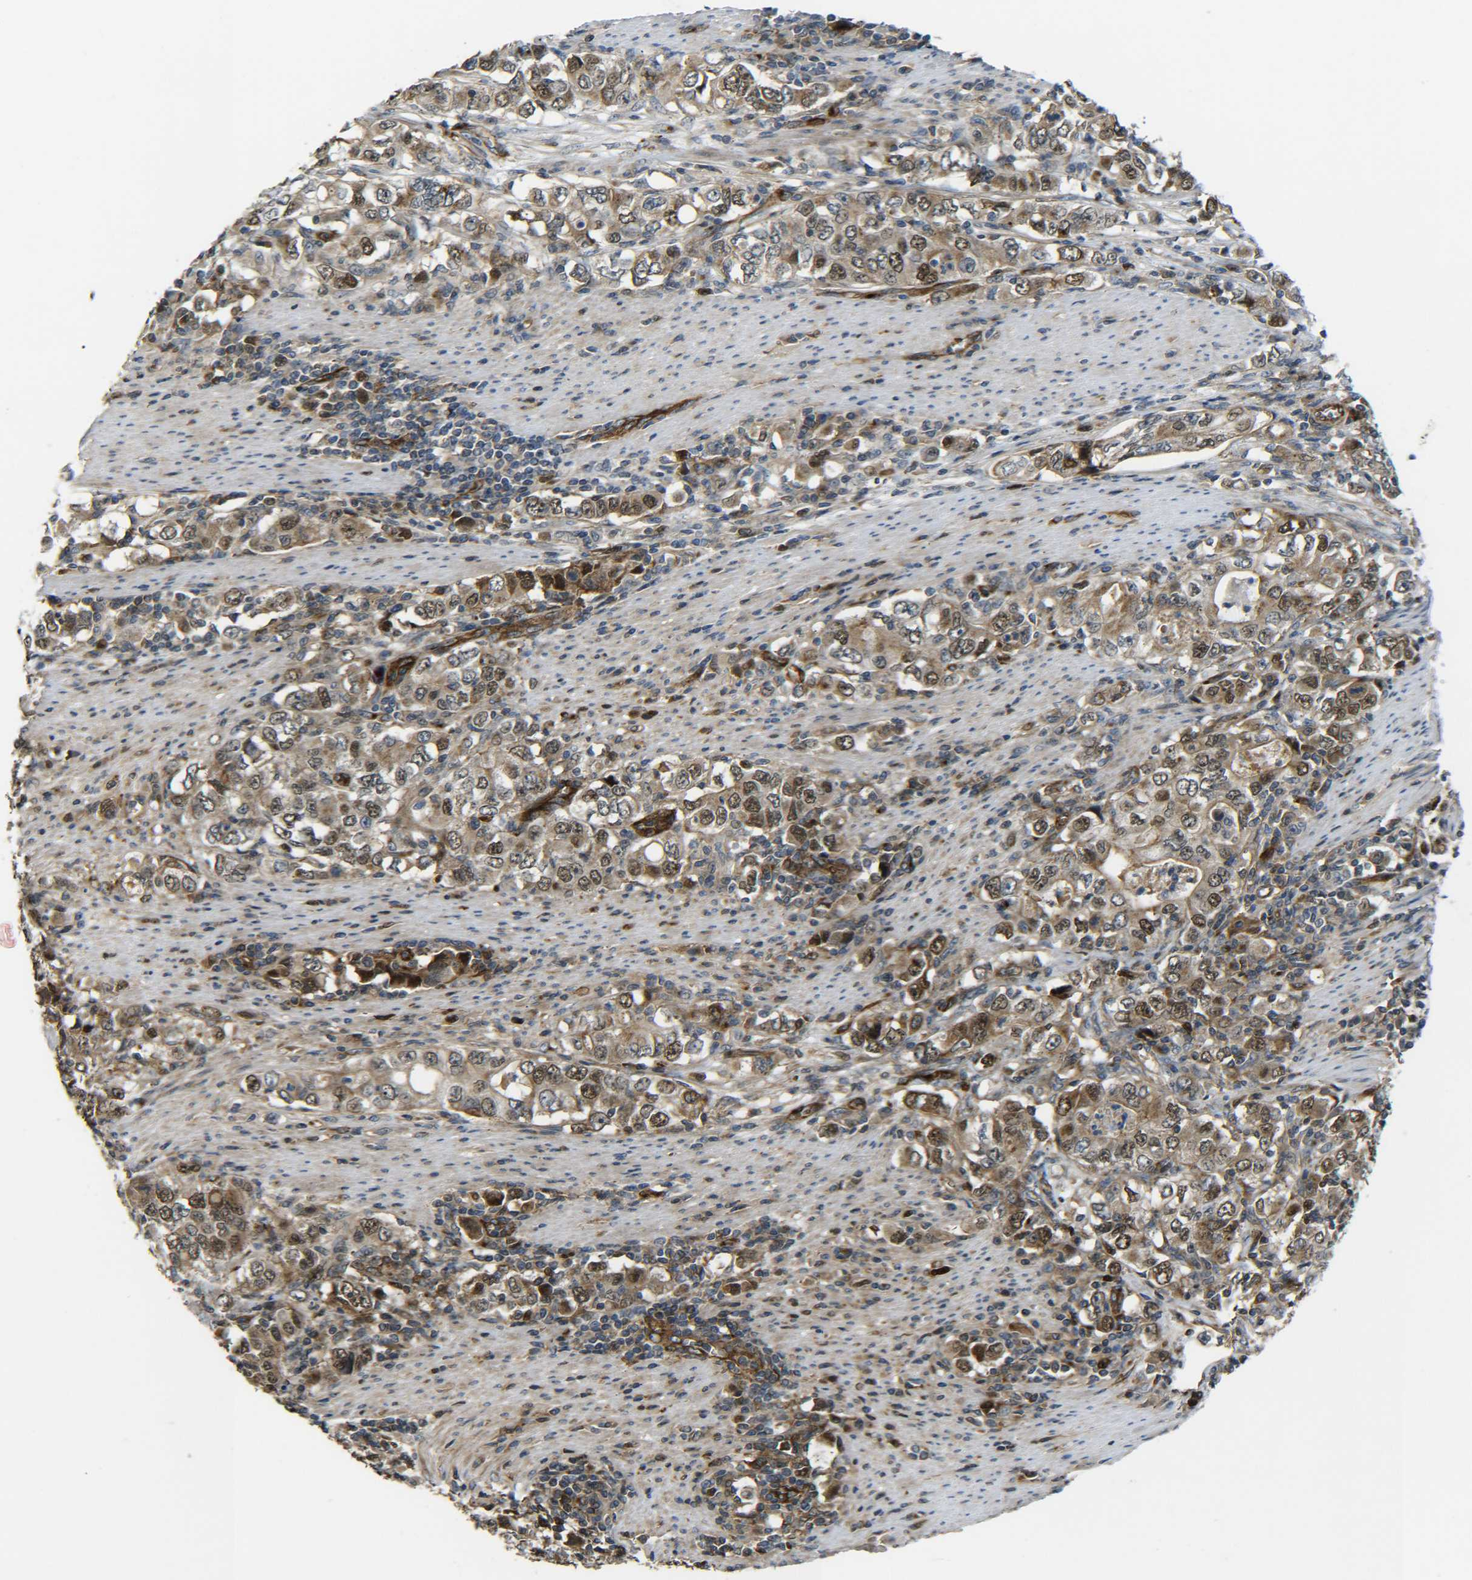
{"staining": {"intensity": "moderate", "quantity": ">75%", "location": "cytoplasmic/membranous,nuclear"}, "tissue": "stomach cancer", "cell_type": "Tumor cells", "image_type": "cancer", "snomed": [{"axis": "morphology", "description": "Adenocarcinoma, NOS"}, {"axis": "topography", "description": "Stomach, lower"}], "caption": "Tumor cells display medium levels of moderate cytoplasmic/membranous and nuclear staining in about >75% of cells in stomach cancer (adenocarcinoma).", "gene": "ECE1", "patient": {"sex": "female", "age": 72}}